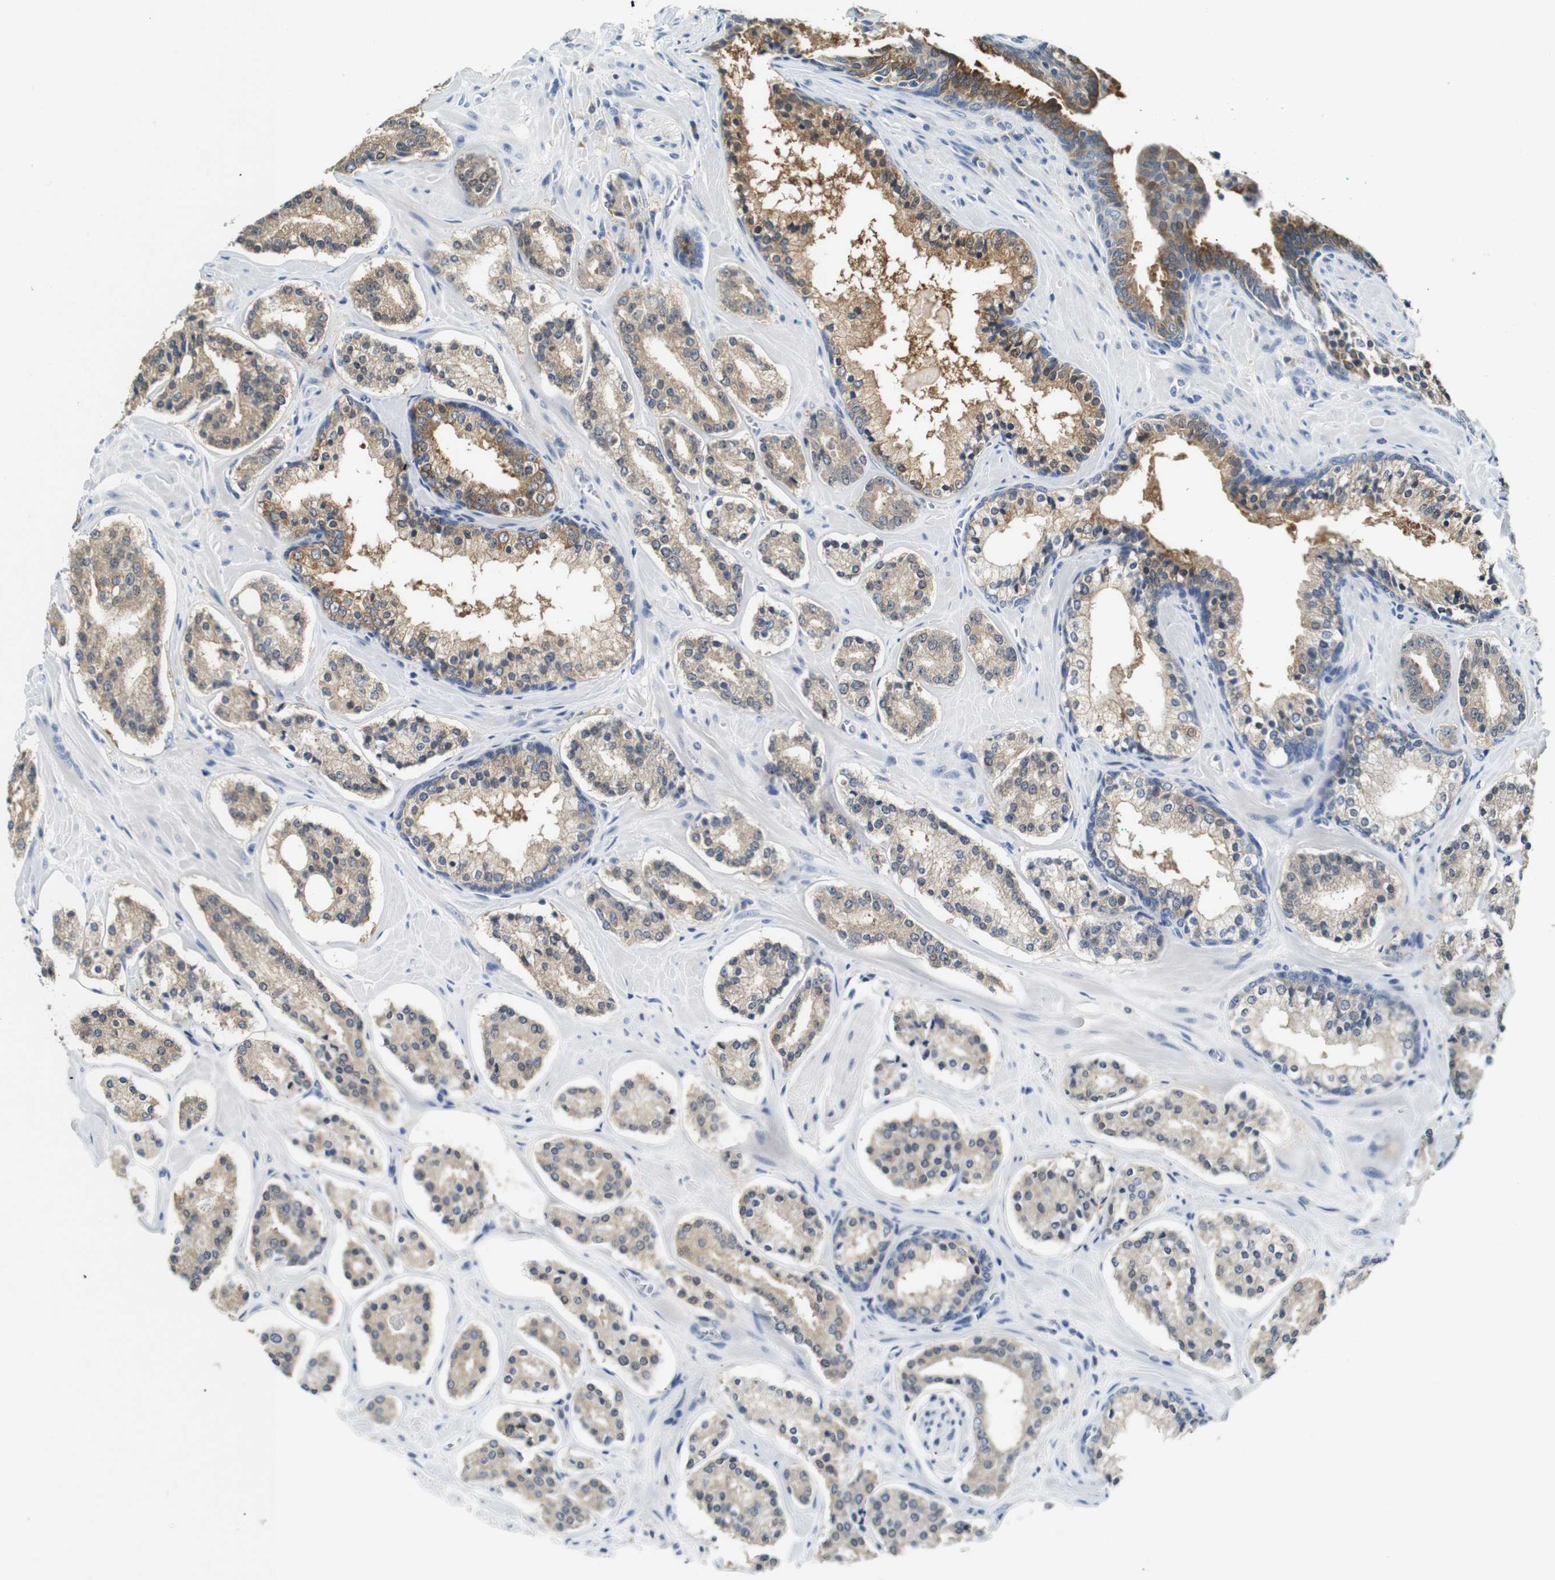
{"staining": {"intensity": "moderate", "quantity": ">75%", "location": "cytoplasmic/membranous"}, "tissue": "prostate cancer", "cell_type": "Tumor cells", "image_type": "cancer", "snomed": [{"axis": "morphology", "description": "Adenocarcinoma, High grade"}, {"axis": "topography", "description": "Prostate"}], "caption": "Brown immunohistochemical staining in prostate high-grade adenocarcinoma shows moderate cytoplasmic/membranous staining in approximately >75% of tumor cells.", "gene": "NEBL", "patient": {"sex": "male", "age": 60}}